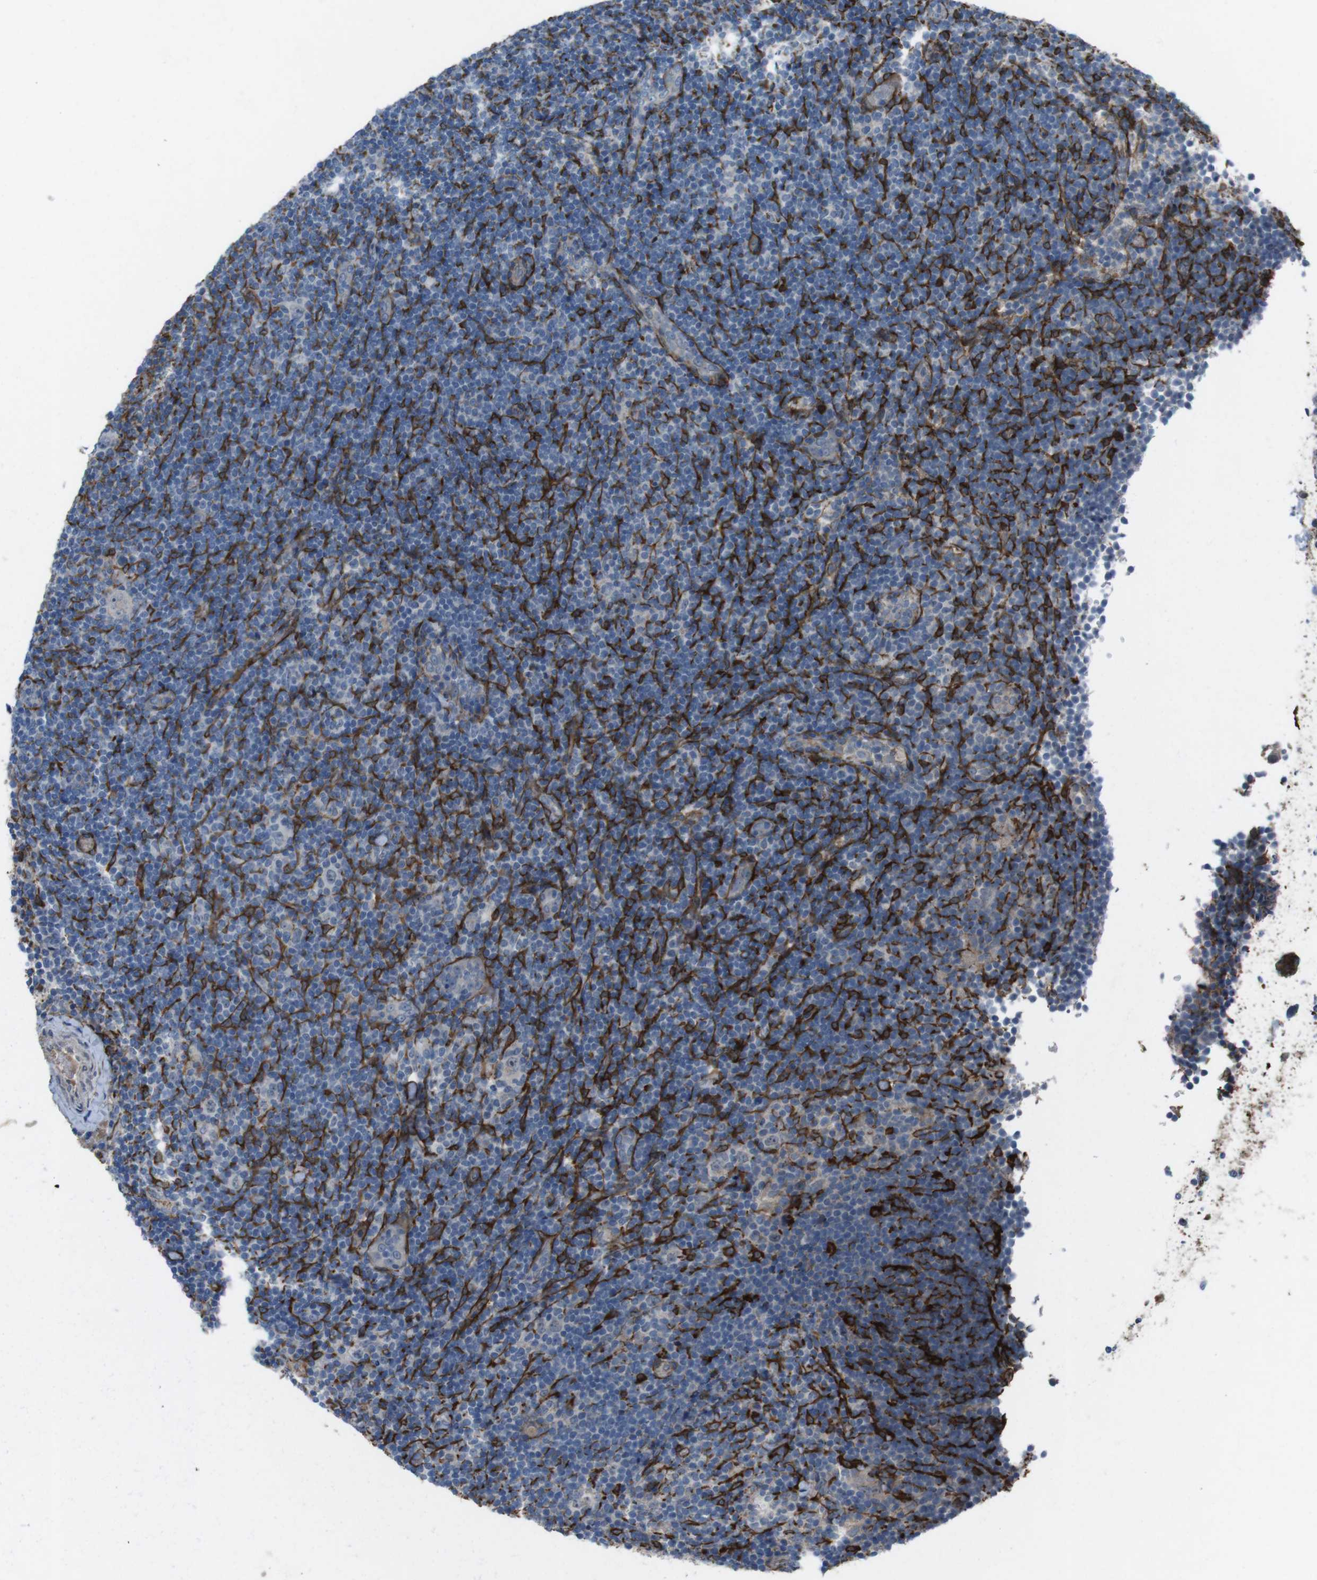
{"staining": {"intensity": "negative", "quantity": "none", "location": "none"}, "tissue": "lymphoma", "cell_type": "Tumor cells", "image_type": "cancer", "snomed": [{"axis": "morphology", "description": "Hodgkin's disease, NOS"}, {"axis": "topography", "description": "Lymph node"}], "caption": "Human Hodgkin's disease stained for a protein using immunohistochemistry (IHC) displays no positivity in tumor cells.", "gene": "ANK2", "patient": {"sex": "female", "age": 57}}